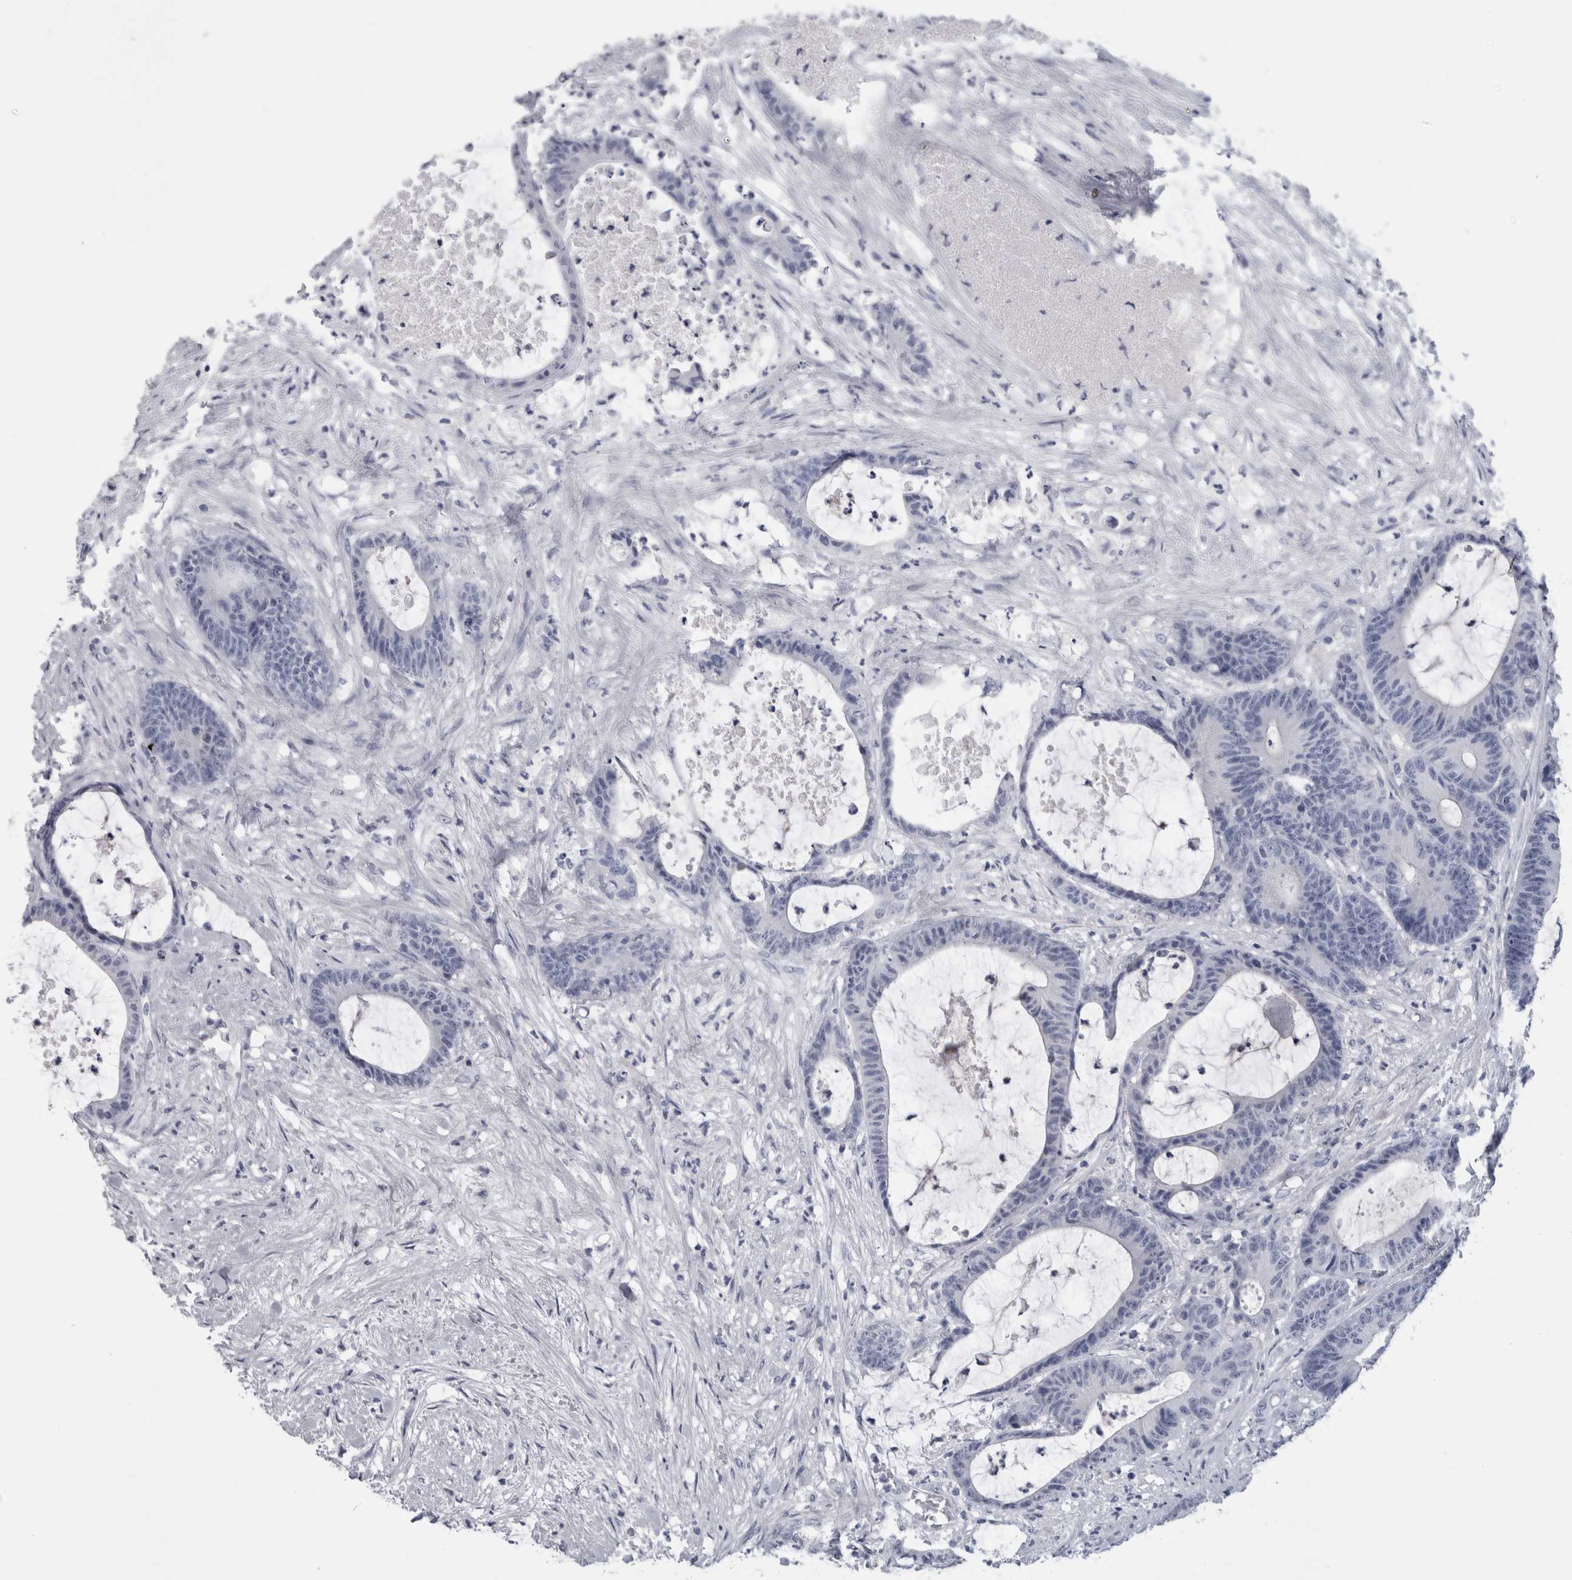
{"staining": {"intensity": "negative", "quantity": "none", "location": "none"}, "tissue": "colorectal cancer", "cell_type": "Tumor cells", "image_type": "cancer", "snomed": [{"axis": "morphology", "description": "Adenocarcinoma, NOS"}, {"axis": "topography", "description": "Colon"}], "caption": "A histopathology image of human colorectal cancer is negative for staining in tumor cells.", "gene": "PAX5", "patient": {"sex": "female", "age": 84}}